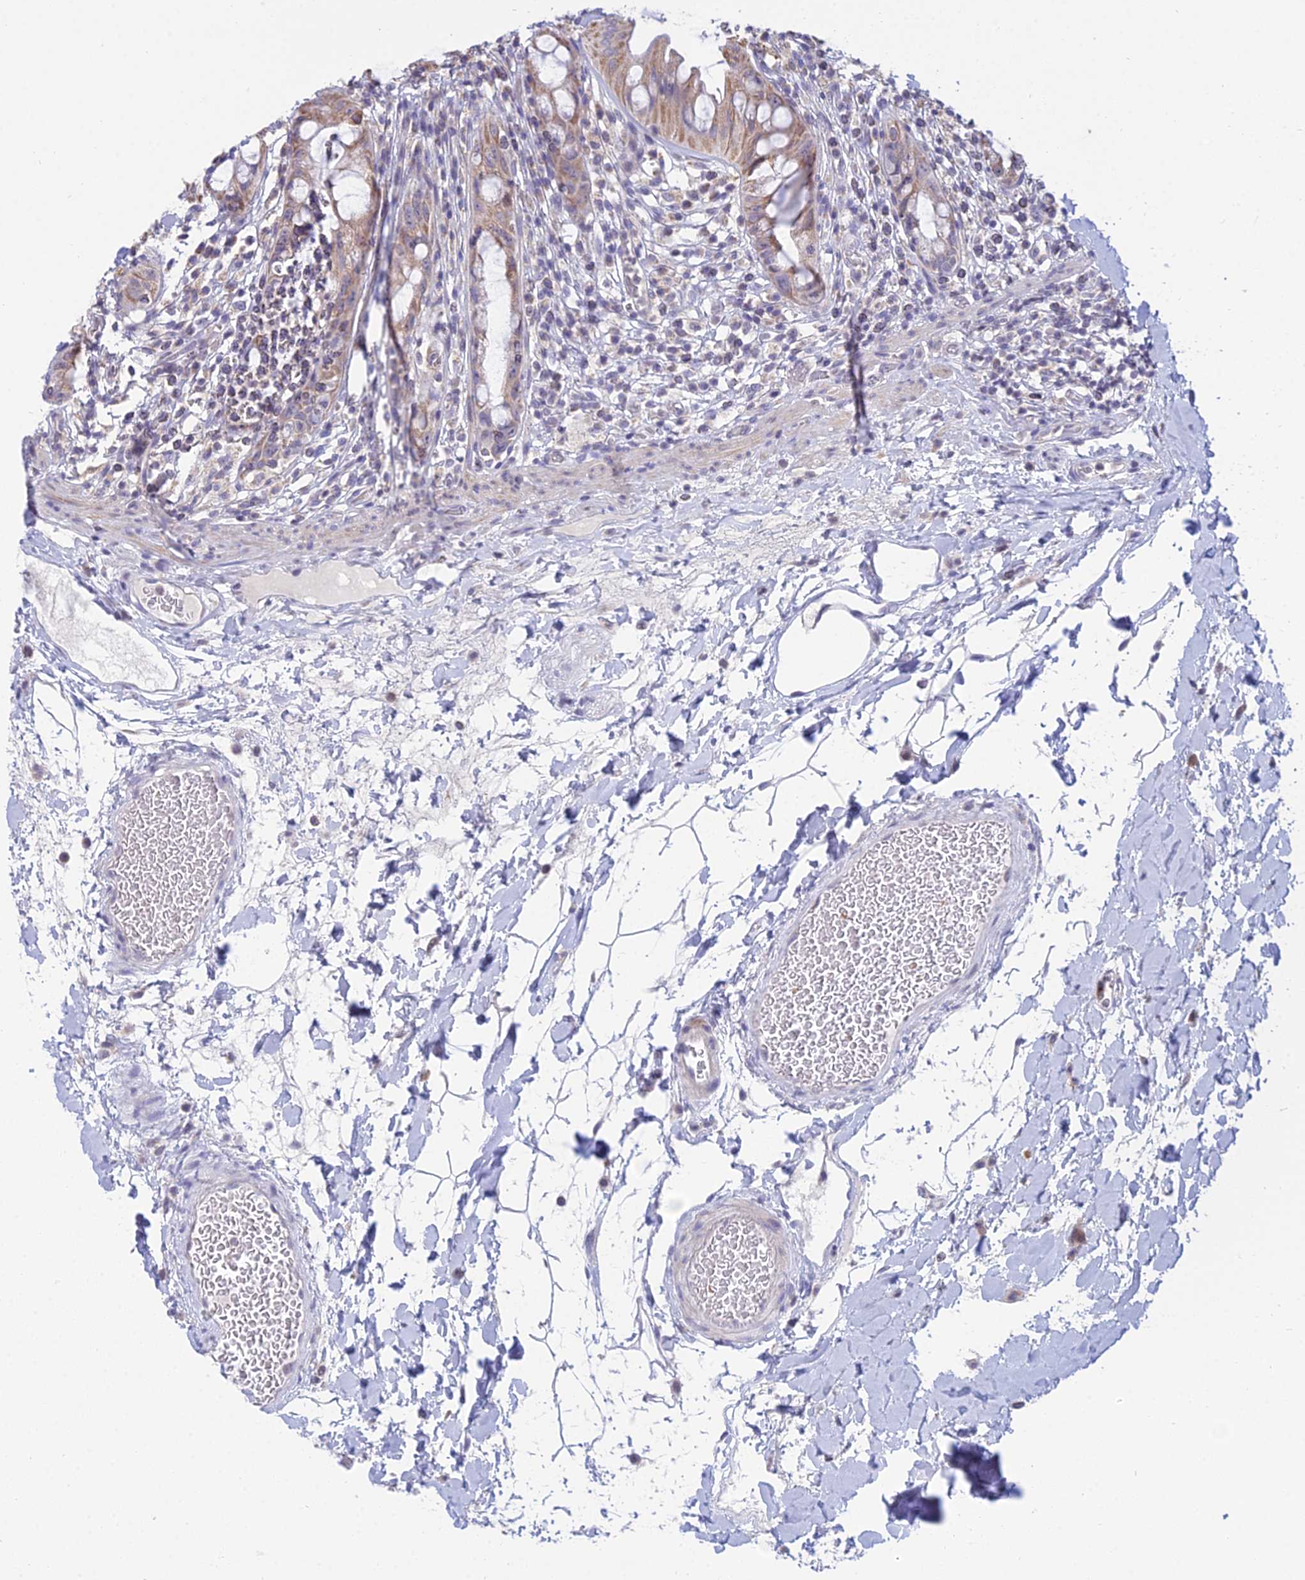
{"staining": {"intensity": "moderate", "quantity": "25%-75%", "location": "cytoplasmic/membranous"}, "tissue": "rectum", "cell_type": "Glandular cells", "image_type": "normal", "snomed": [{"axis": "morphology", "description": "Normal tissue, NOS"}, {"axis": "topography", "description": "Rectum"}], "caption": "A high-resolution histopathology image shows immunohistochemistry staining of benign rectum, which demonstrates moderate cytoplasmic/membranous expression in about 25%-75% of glandular cells.", "gene": "CFAP206", "patient": {"sex": "female", "age": 57}}